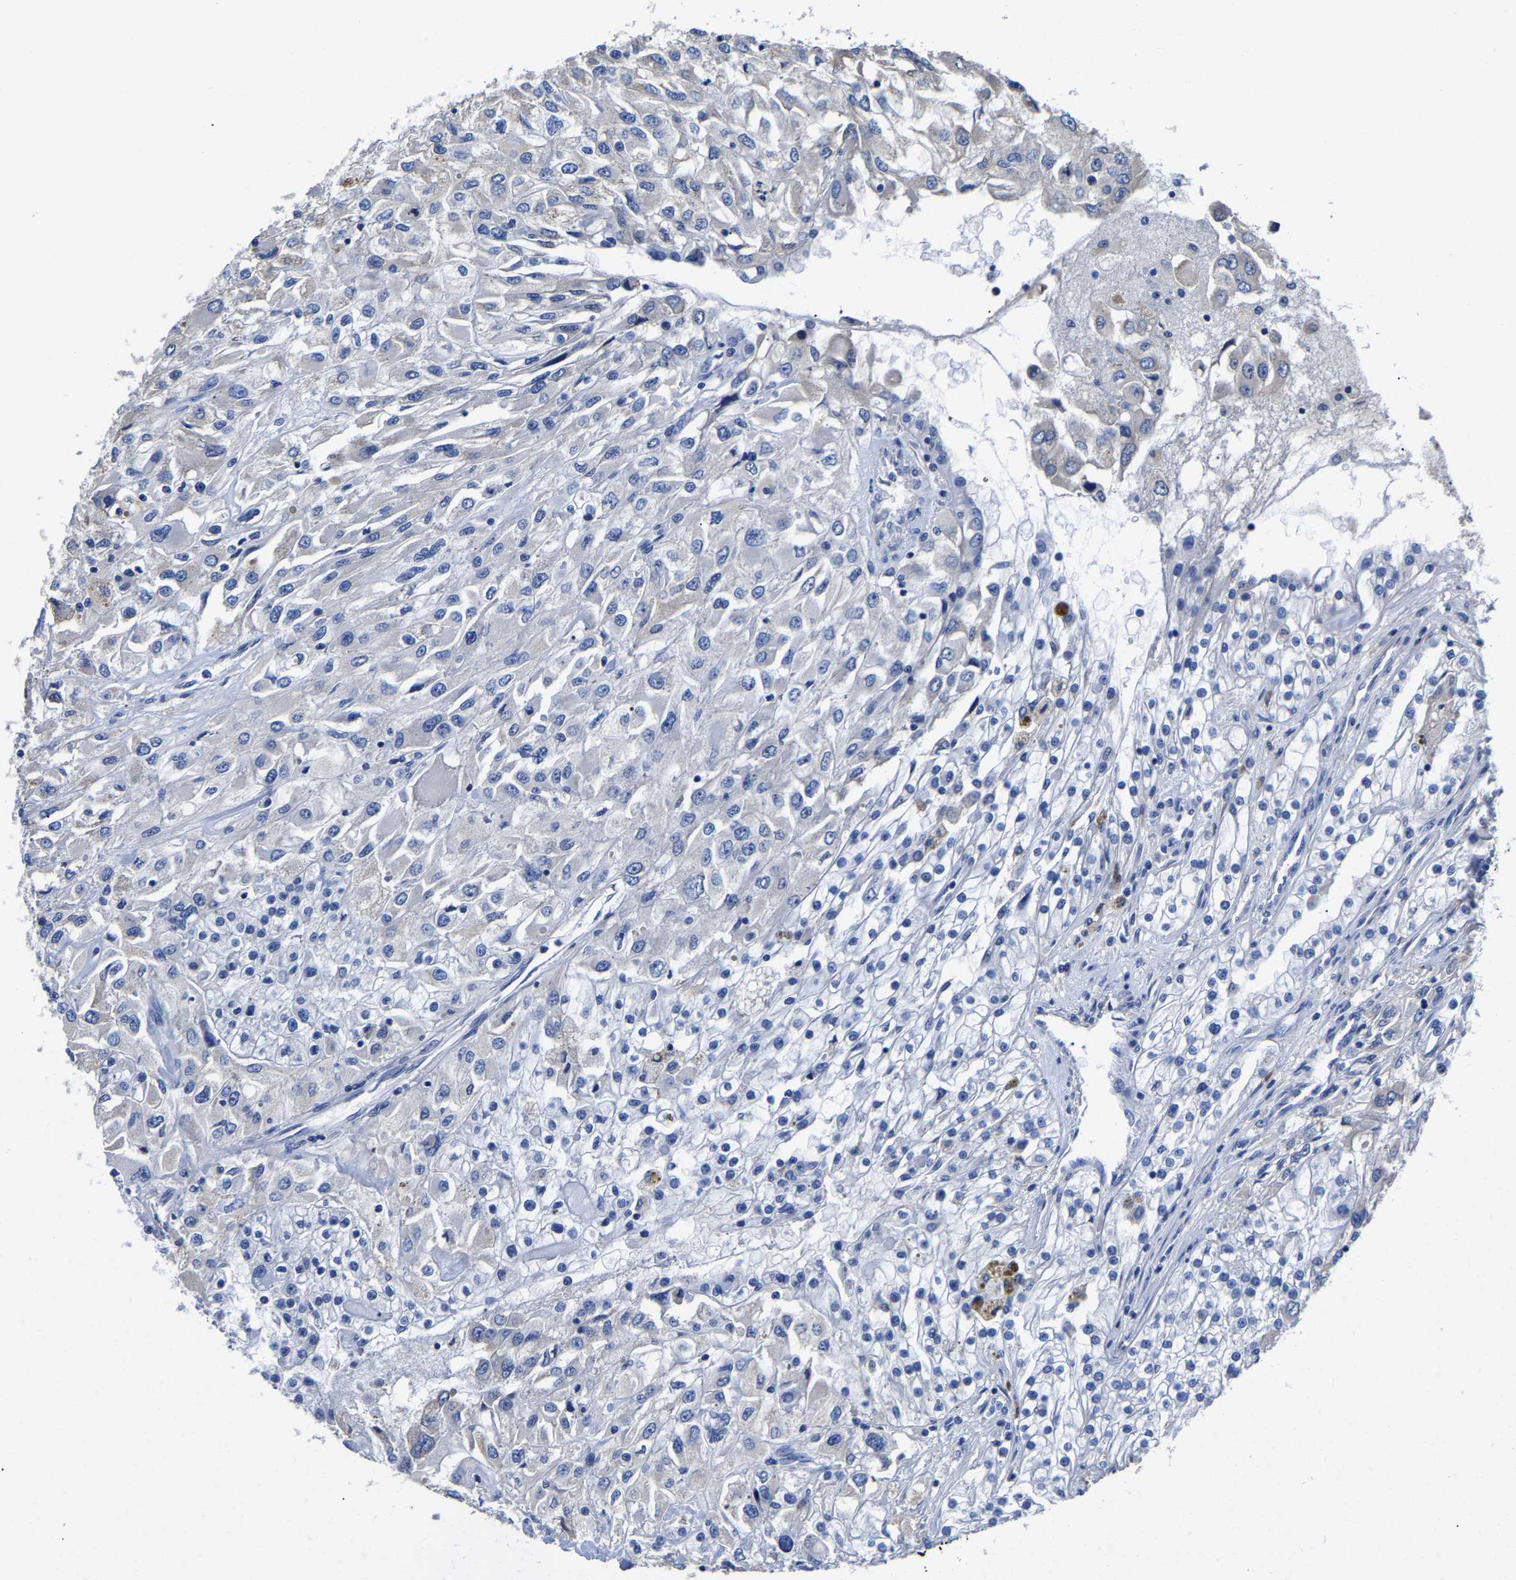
{"staining": {"intensity": "negative", "quantity": "none", "location": "none"}, "tissue": "renal cancer", "cell_type": "Tumor cells", "image_type": "cancer", "snomed": [{"axis": "morphology", "description": "Adenocarcinoma, NOS"}, {"axis": "topography", "description": "Kidney"}], "caption": "IHC of renal cancer (adenocarcinoma) shows no expression in tumor cells. The staining was performed using DAB (3,3'-diaminobenzidine) to visualize the protein expression in brown, while the nuclei were stained in blue with hematoxylin (Magnification: 20x).", "gene": "SRPK2", "patient": {"sex": "female", "age": 52}}